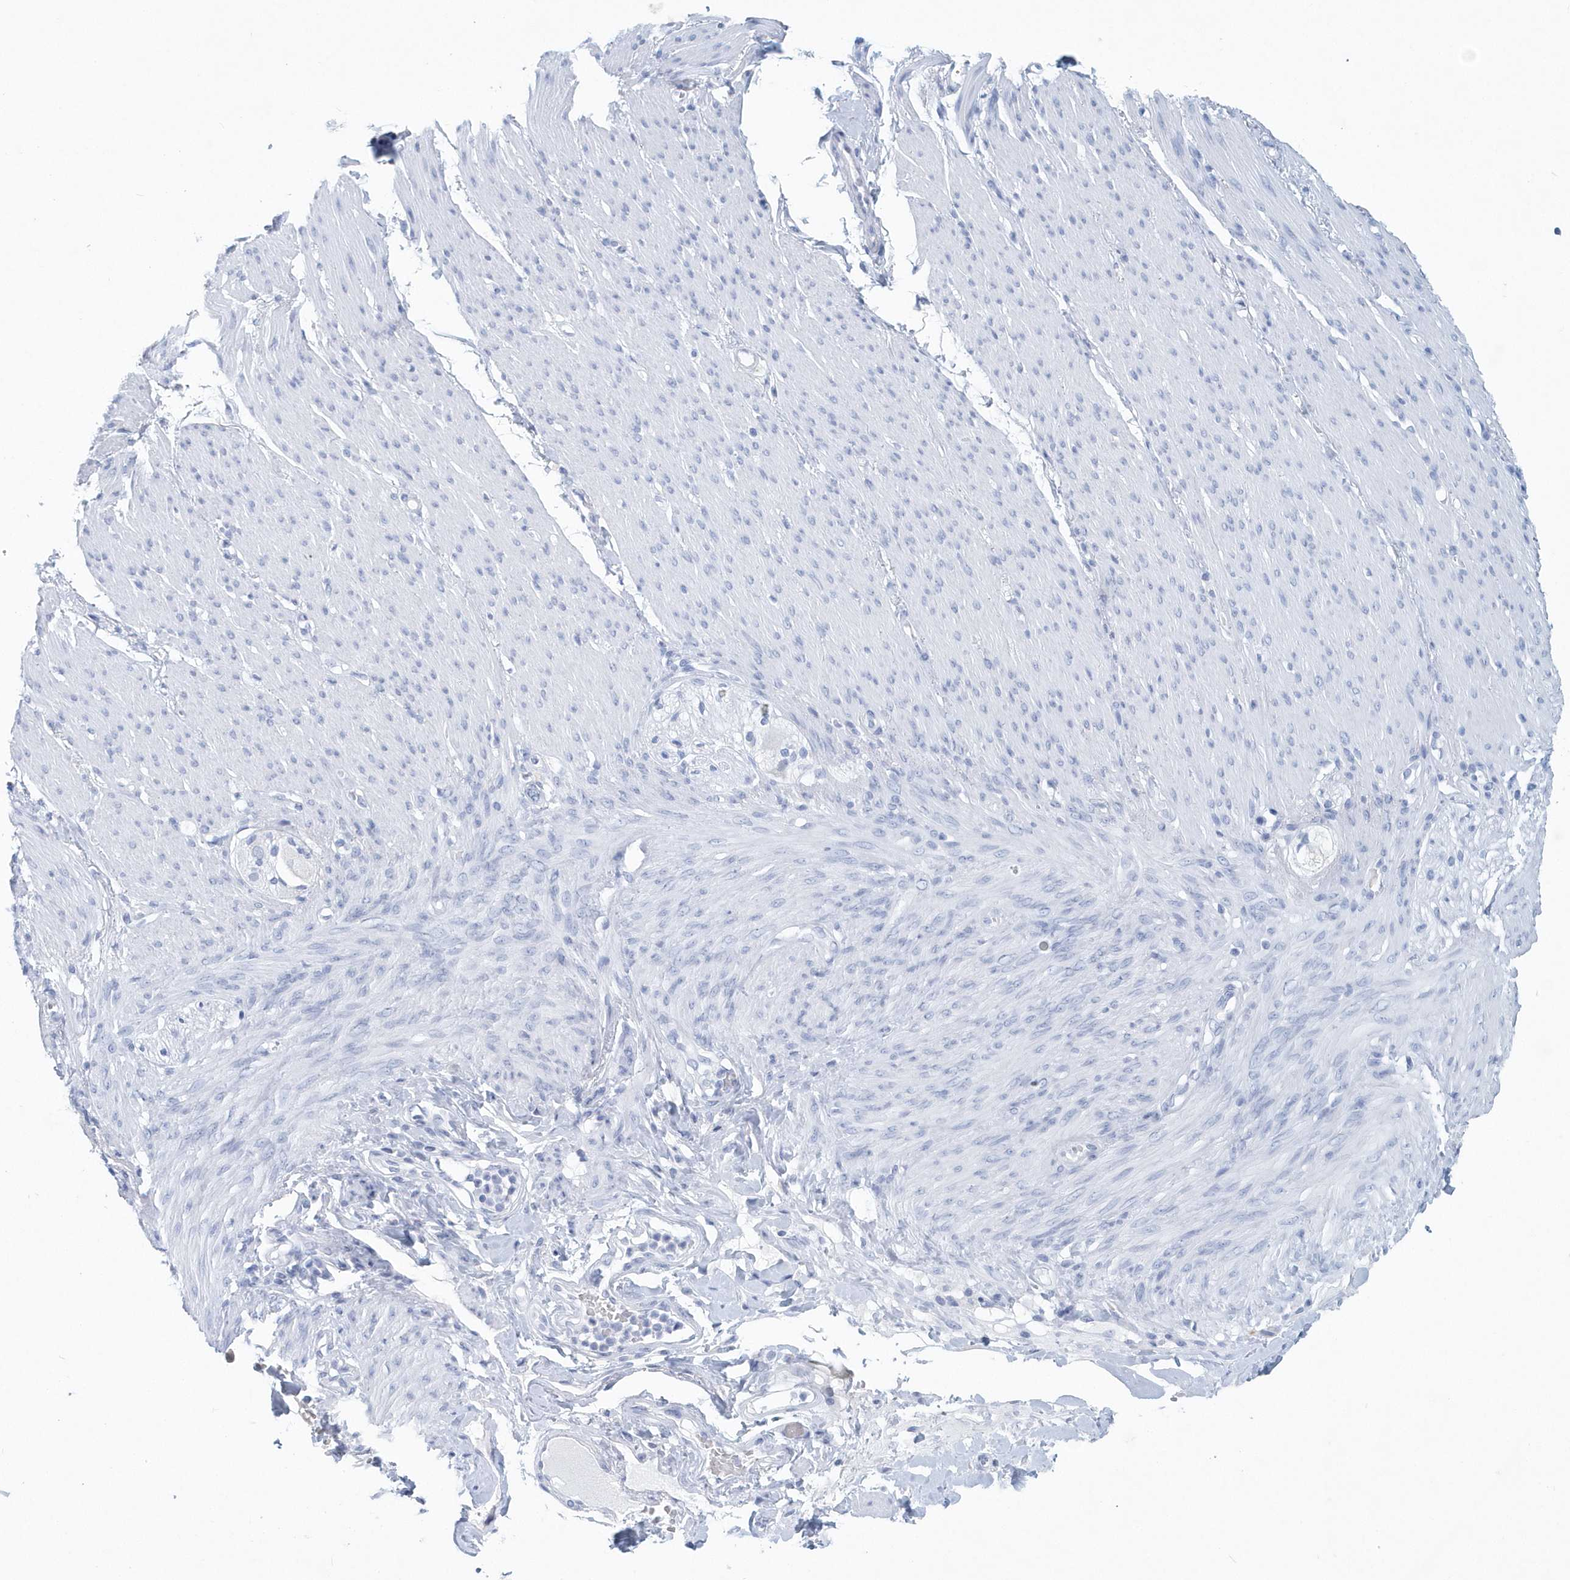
{"staining": {"intensity": "negative", "quantity": "none", "location": "none"}, "tissue": "adipose tissue", "cell_type": "Adipocytes", "image_type": "normal", "snomed": [{"axis": "morphology", "description": "Normal tissue, NOS"}, {"axis": "topography", "description": "Colon"}, {"axis": "topography", "description": "Peripheral nerve tissue"}], "caption": "Adipocytes are negative for protein expression in unremarkable human adipose tissue. (Brightfield microscopy of DAB immunohistochemistry (IHC) at high magnification).", "gene": "PTPRO", "patient": {"sex": "female", "age": 61}}